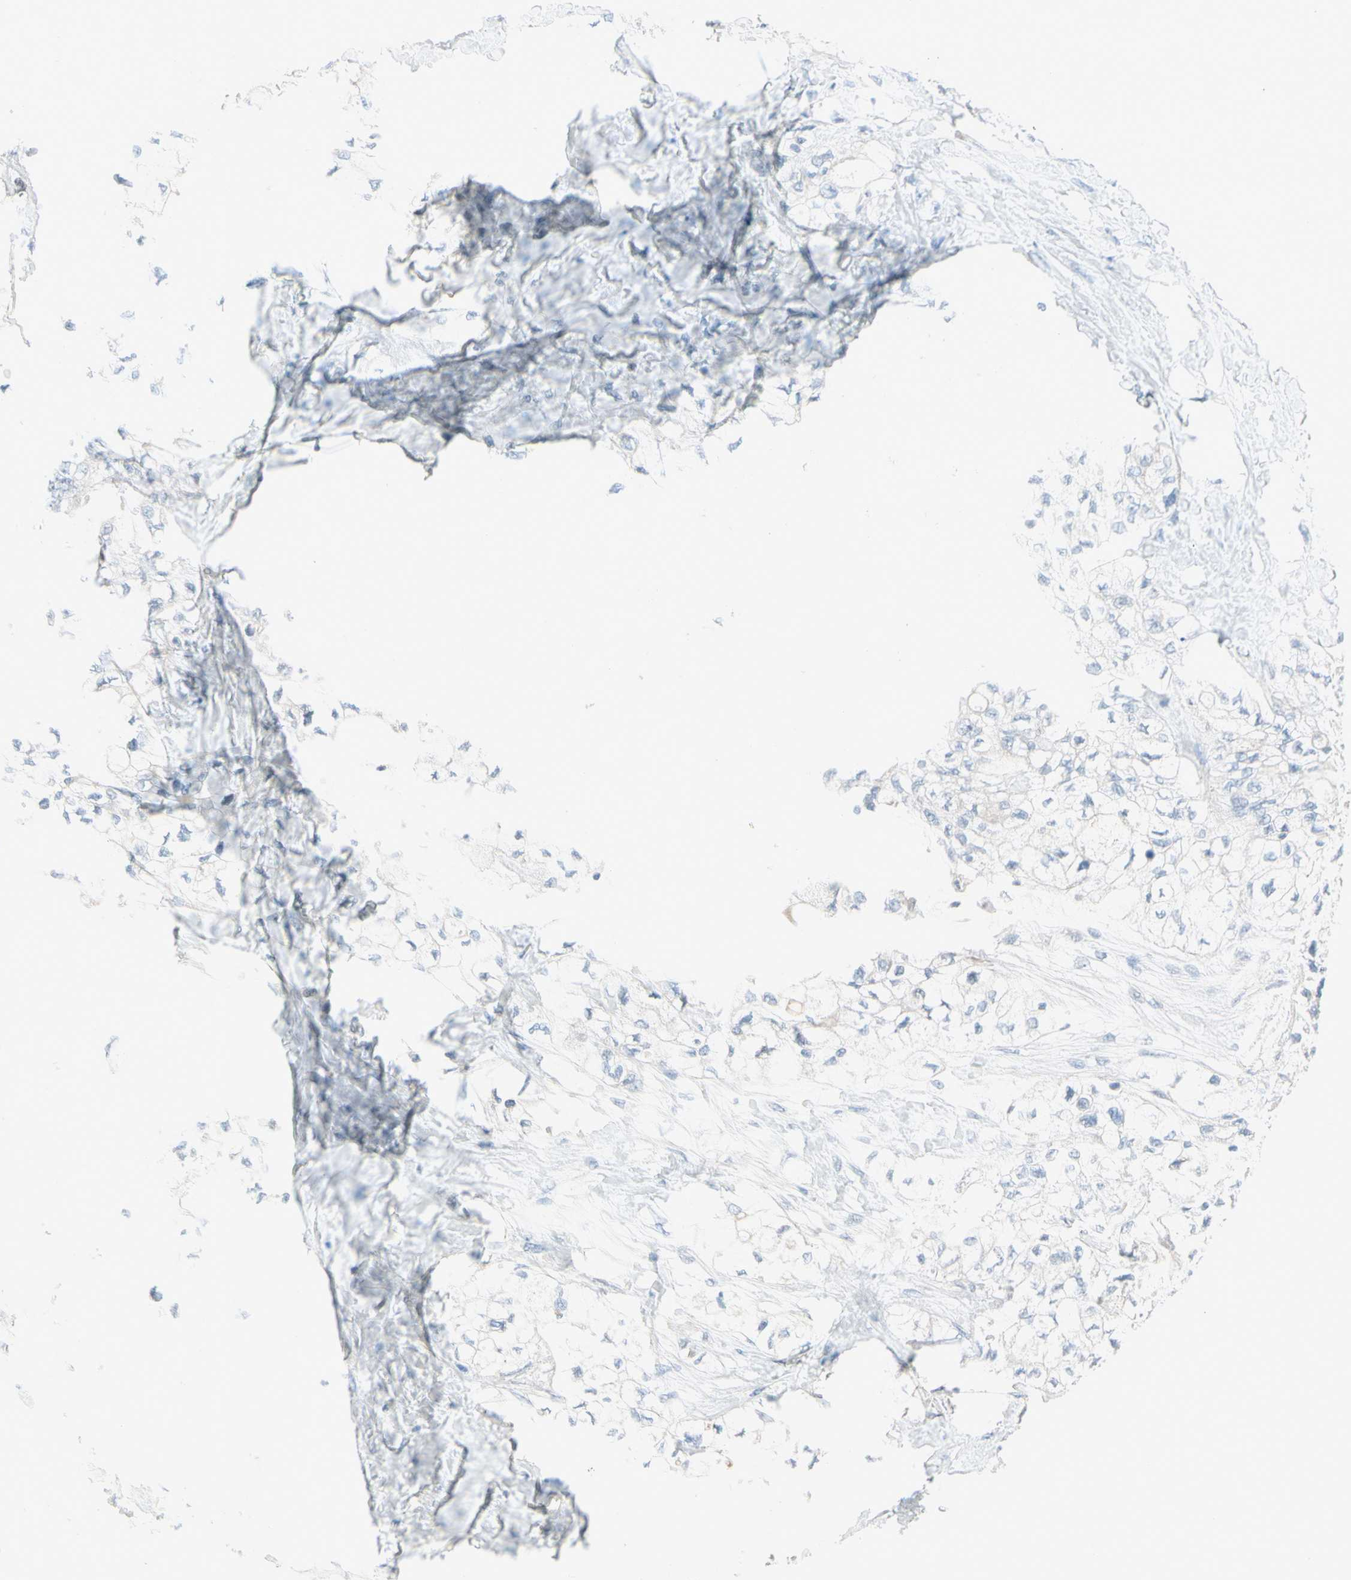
{"staining": {"intensity": "negative", "quantity": "none", "location": "none"}, "tissue": "pancreatic cancer", "cell_type": "Tumor cells", "image_type": "cancer", "snomed": [{"axis": "morphology", "description": "Adenocarcinoma, NOS"}, {"axis": "topography", "description": "Pancreas"}], "caption": "Tumor cells show no significant expression in pancreatic cancer (adenocarcinoma).", "gene": "CYP2E1", "patient": {"sex": "male", "age": 70}}